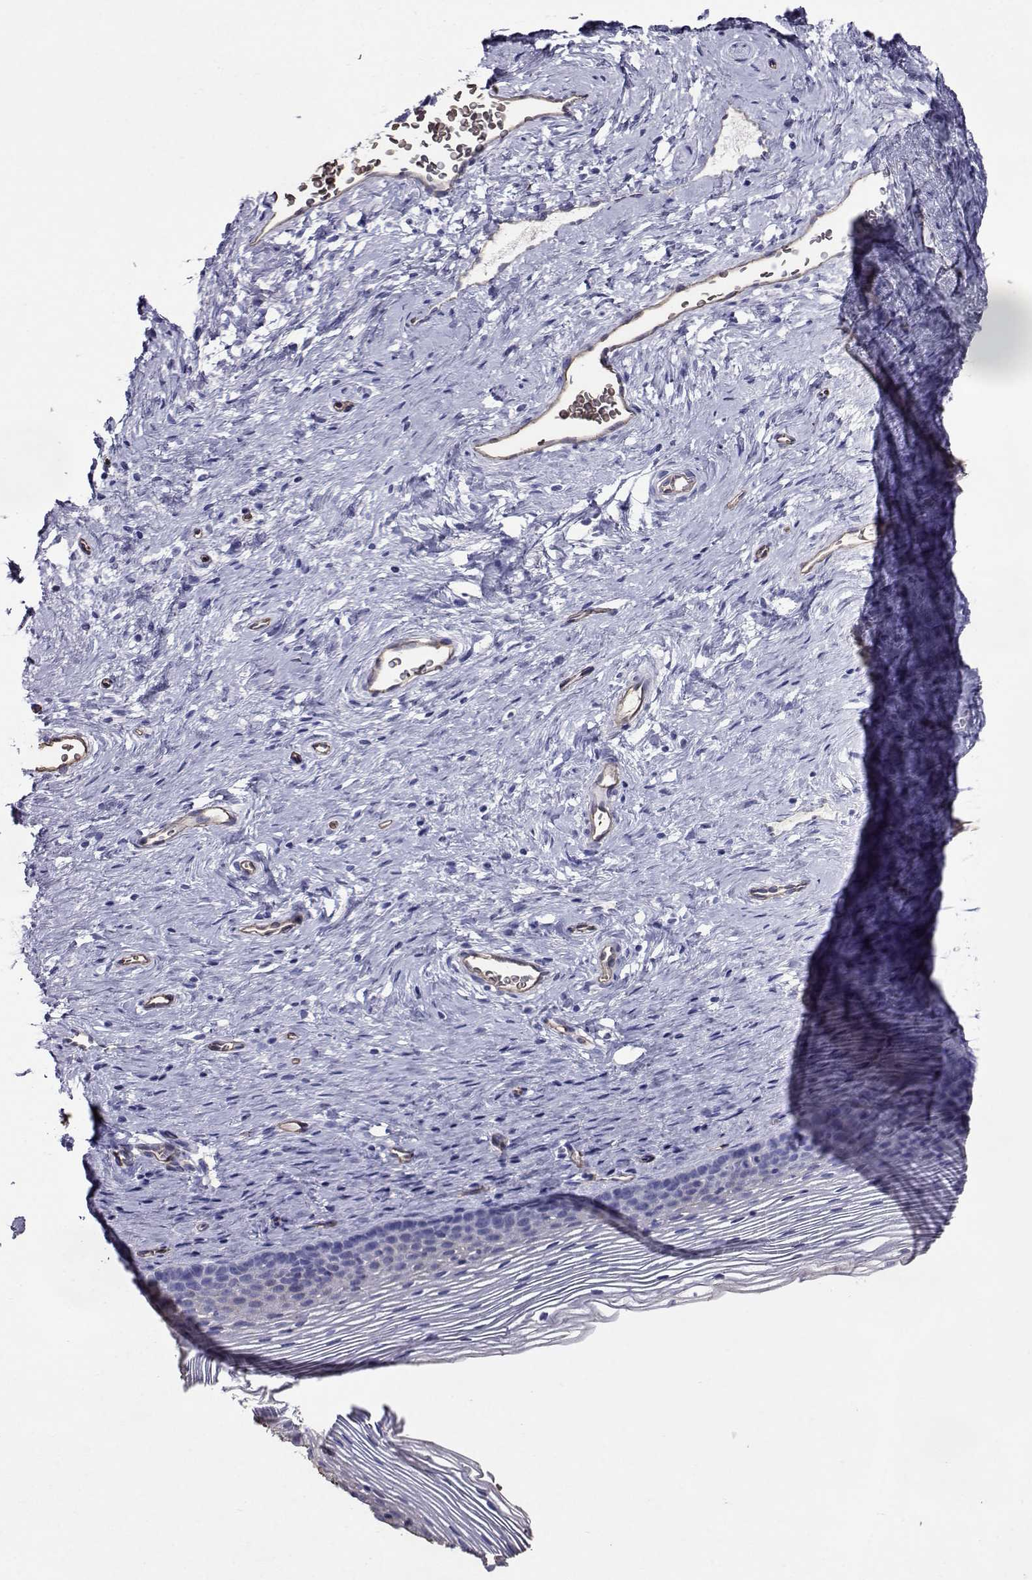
{"staining": {"intensity": "moderate", "quantity": ">75%", "location": "cytoplasmic/membranous"}, "tissue": "cervix", "cell_type": "Glandular cells", "image_type": "normal", "snomed": [{"axis": "morphology", "description": "Normal tissue, NOS"}, {"axis": "topography", "description": "Cervix"}], "caption": "Immunohistochemistry (IHC) of normal human cervix demonstrates medium levels of moderate cytoplasmic/membranous positivity in about >75% of glandular cells. The protein of interest is shown in brown color, while the nuclei are stained blue.", "gene": "CLUL1", "patient": {"sex": "female", "age": 39}}